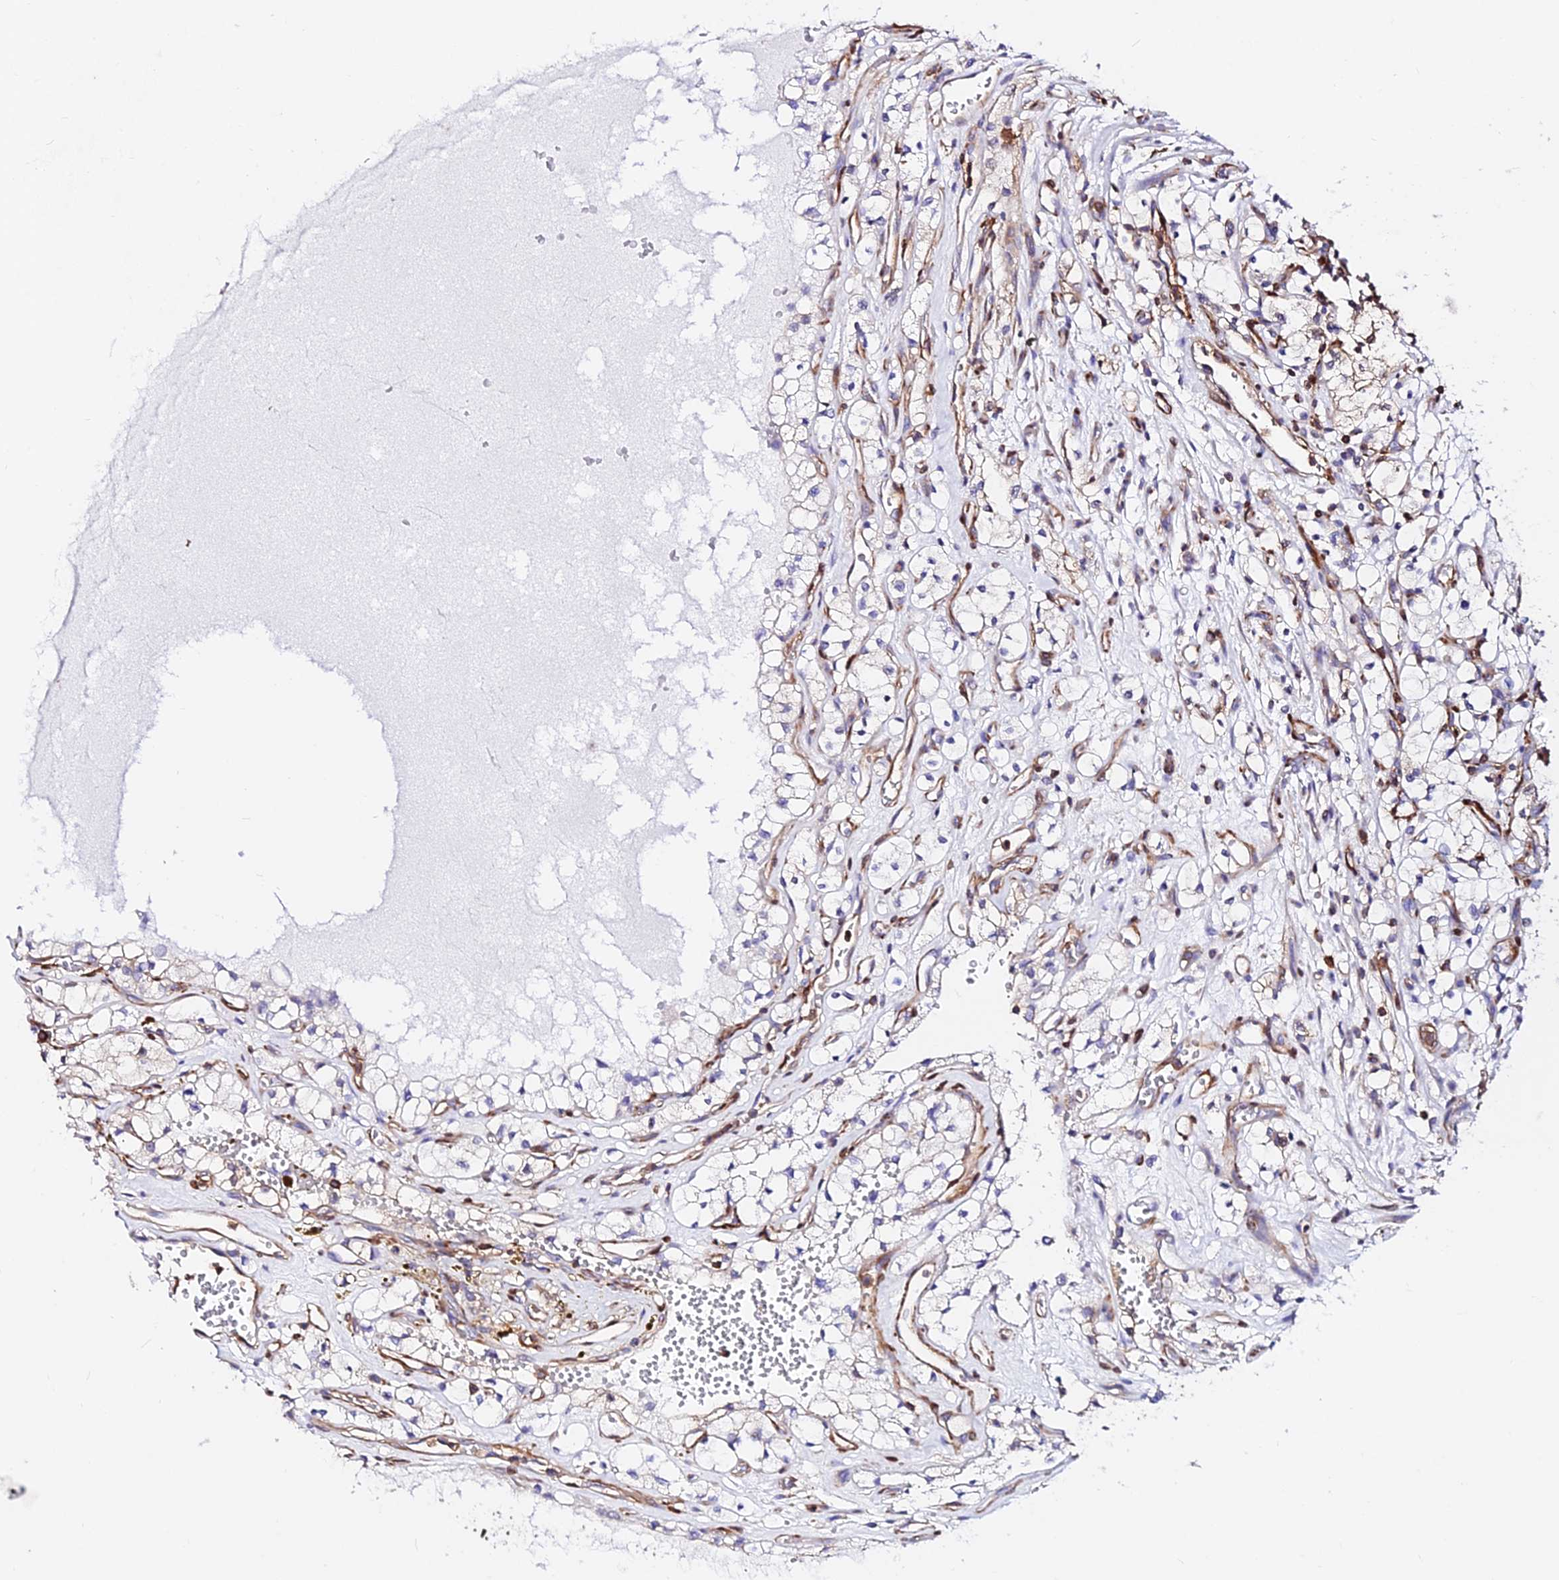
{"staining": {"intensity": "negative", "quantity": "none", "location": "none"}, "tissue": "renal cancer", "cell_type": "Tumor cells", "image_type": "cancer", "snomed": [{"axis": "morphology", "description": "Adenocarcinoma, NOS"}, {"axis": "topography", "description": "Kidney"}], "caption": "Adenocarcinoma (renal) was stained to show a protein in brown. There is no significant positivity in tumor cells. (Brightfield microscopy of DAB (3,3'-diaminobenzidine) IHC at high magnification).", "gene": "CSRP1", "patient": {"sex": "female", "age": 69}}